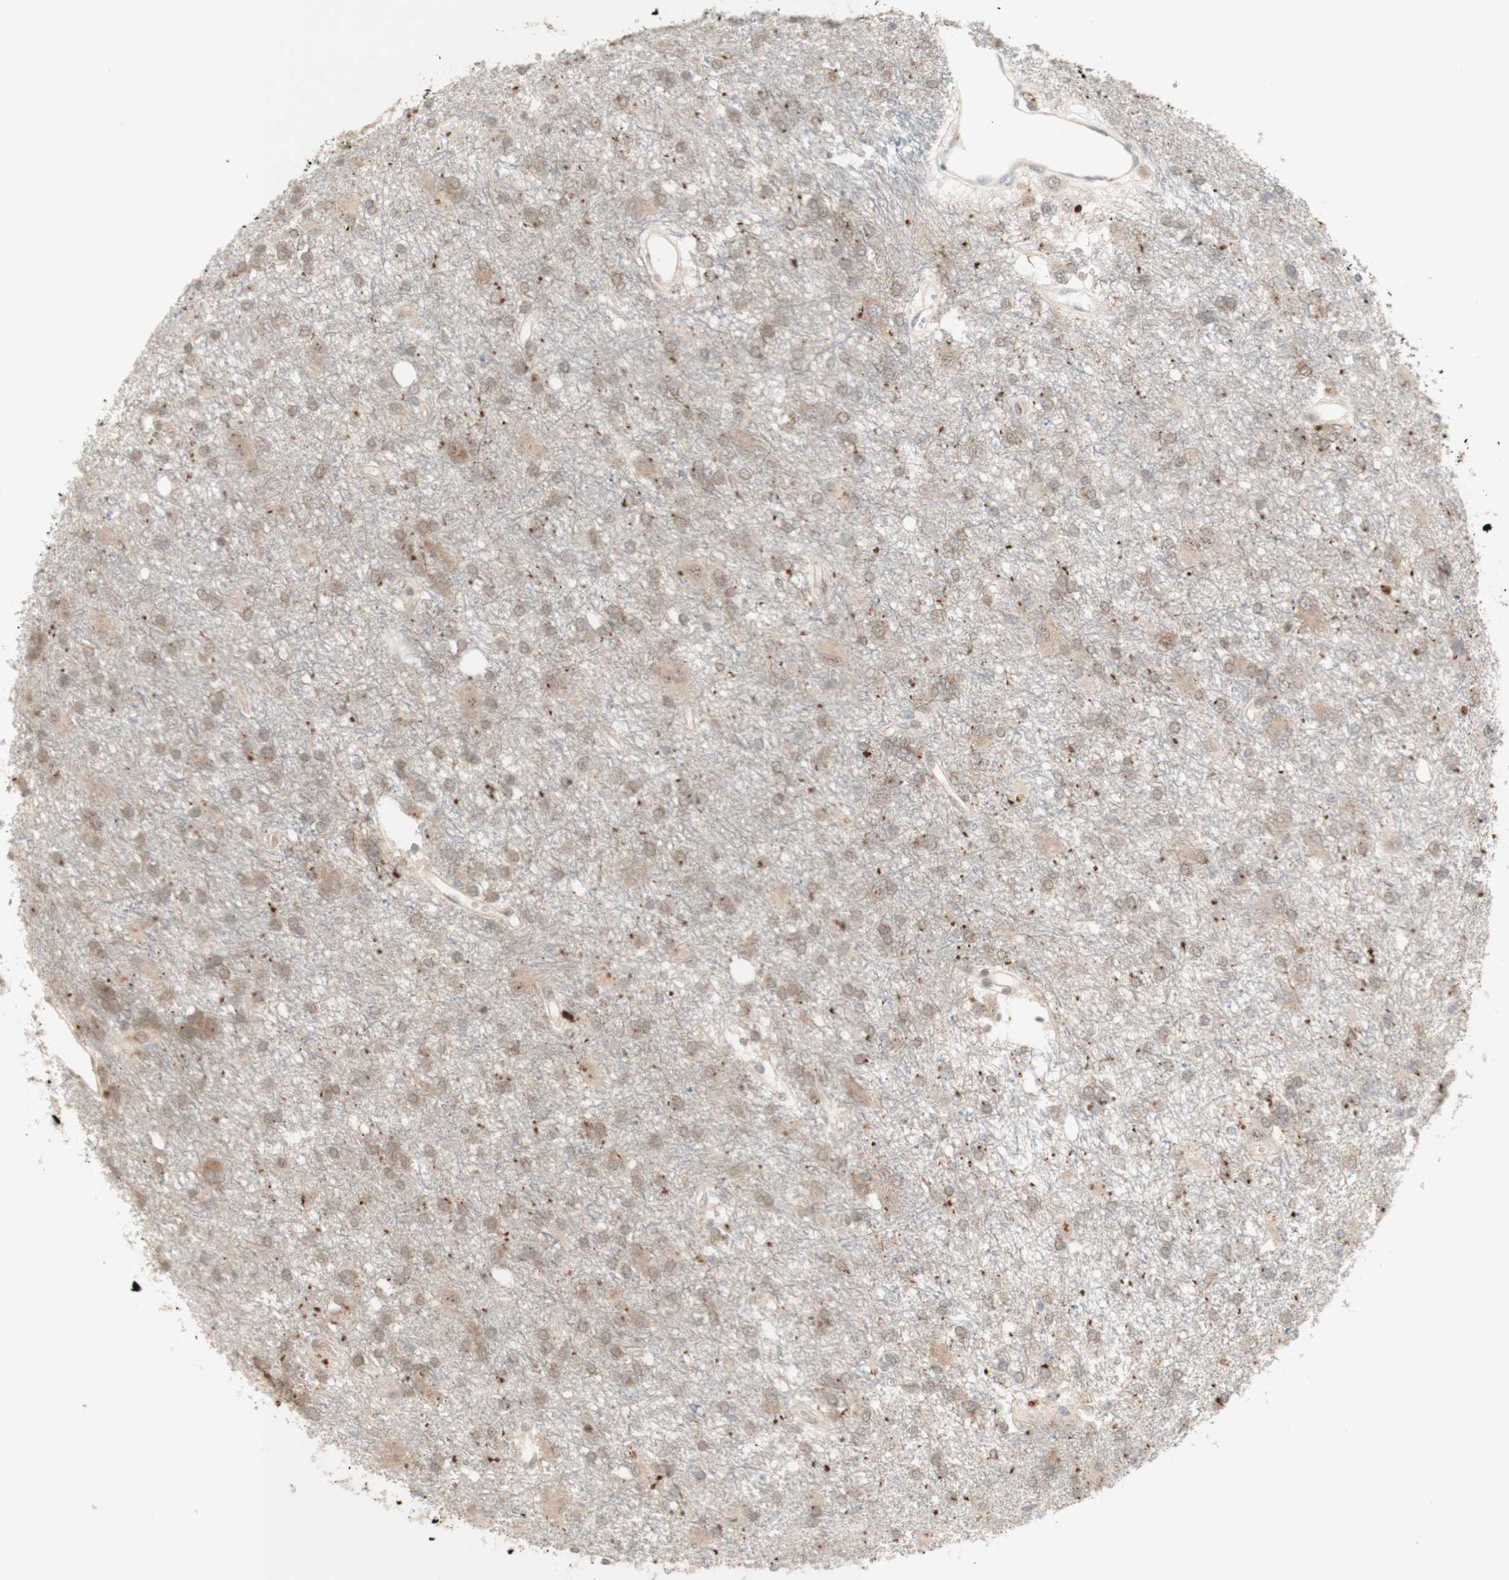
{"staining": {"intensity": "moderate", "quantity": ">75%", "location": "cytoplasmic/membranous"}, "tissue": "glioma", "cell_type": "Tumor cells", "image_type": "cancer", "snomed": [{"axis": "morphology", "description": "Glioma, malignant, High grade"}, {"axis": "topography", "description": "Brain"}], "caption": "Immunohistochemistry staining of glioma, which exhibits medium levels of moderate cytoplasmic/membranous staining in approximately >75% of tumor cells indicating moderate cytoplasmic/membranous protein positivity. The staining was performed using DAB (brown) for protein detection and nuclei were counterstained in hematoxylin (blue).", "gene": "CYLD", "patient": {"sex": "female", "age": 59}}